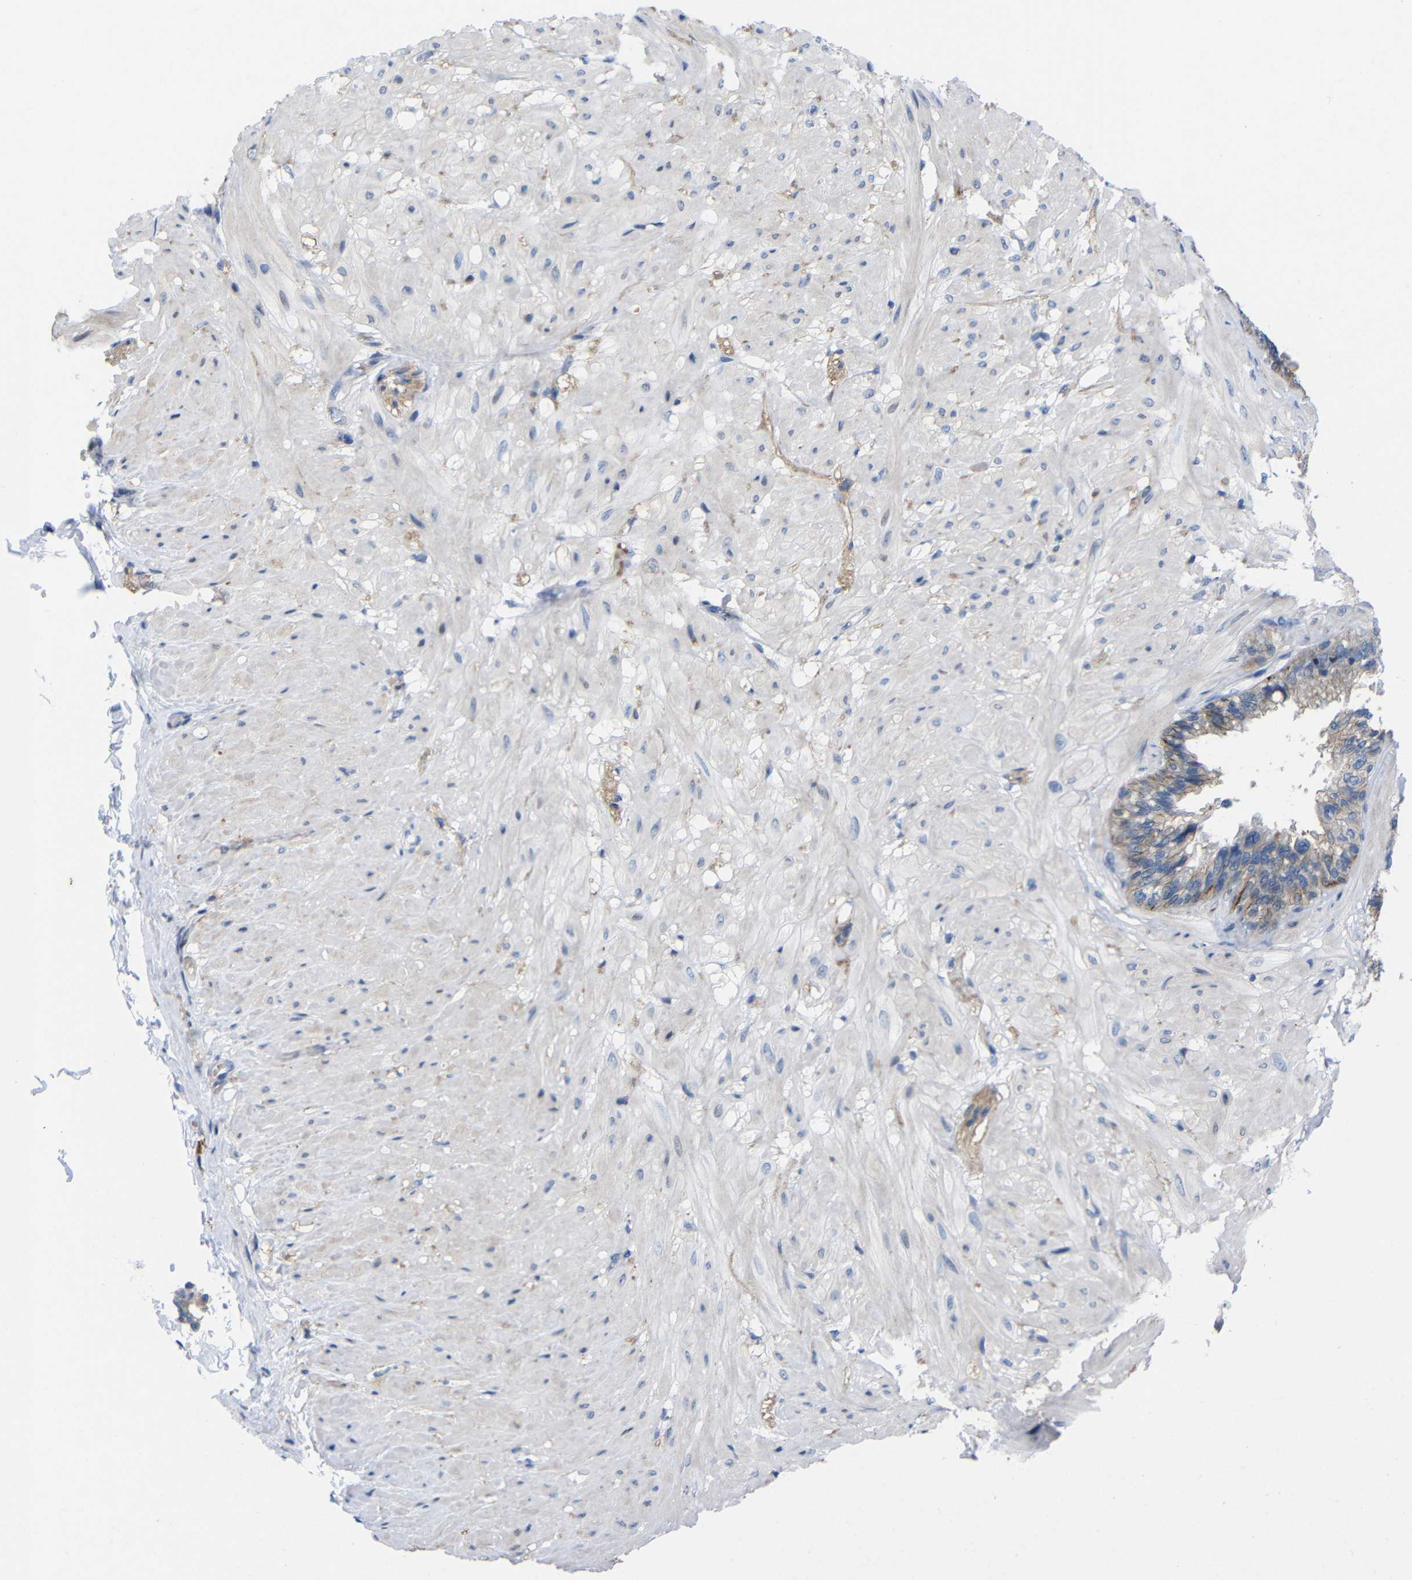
{"staining": {"intensity": "weak", "quantity": ">75%", "location": "cytoplasmic/membranous"}, "tissue": "seminal vesicle", "cell_type": "Glandular cells", "image_type": "normal", "snomed": [{"axis": "morphology", "description": "Normal tissue, NOS"}, {"axis": "topography", "description": "Seminal veicle"}], "caption": "Immunohistochemical staining of unremarkable human seminal vesicle demonstrates low levels of weak cytoplasmic/membranous expression in approximately >75% of glandular cells.", "gene": "CMTM1", "patient": {"sex": "male", "age": 46}}